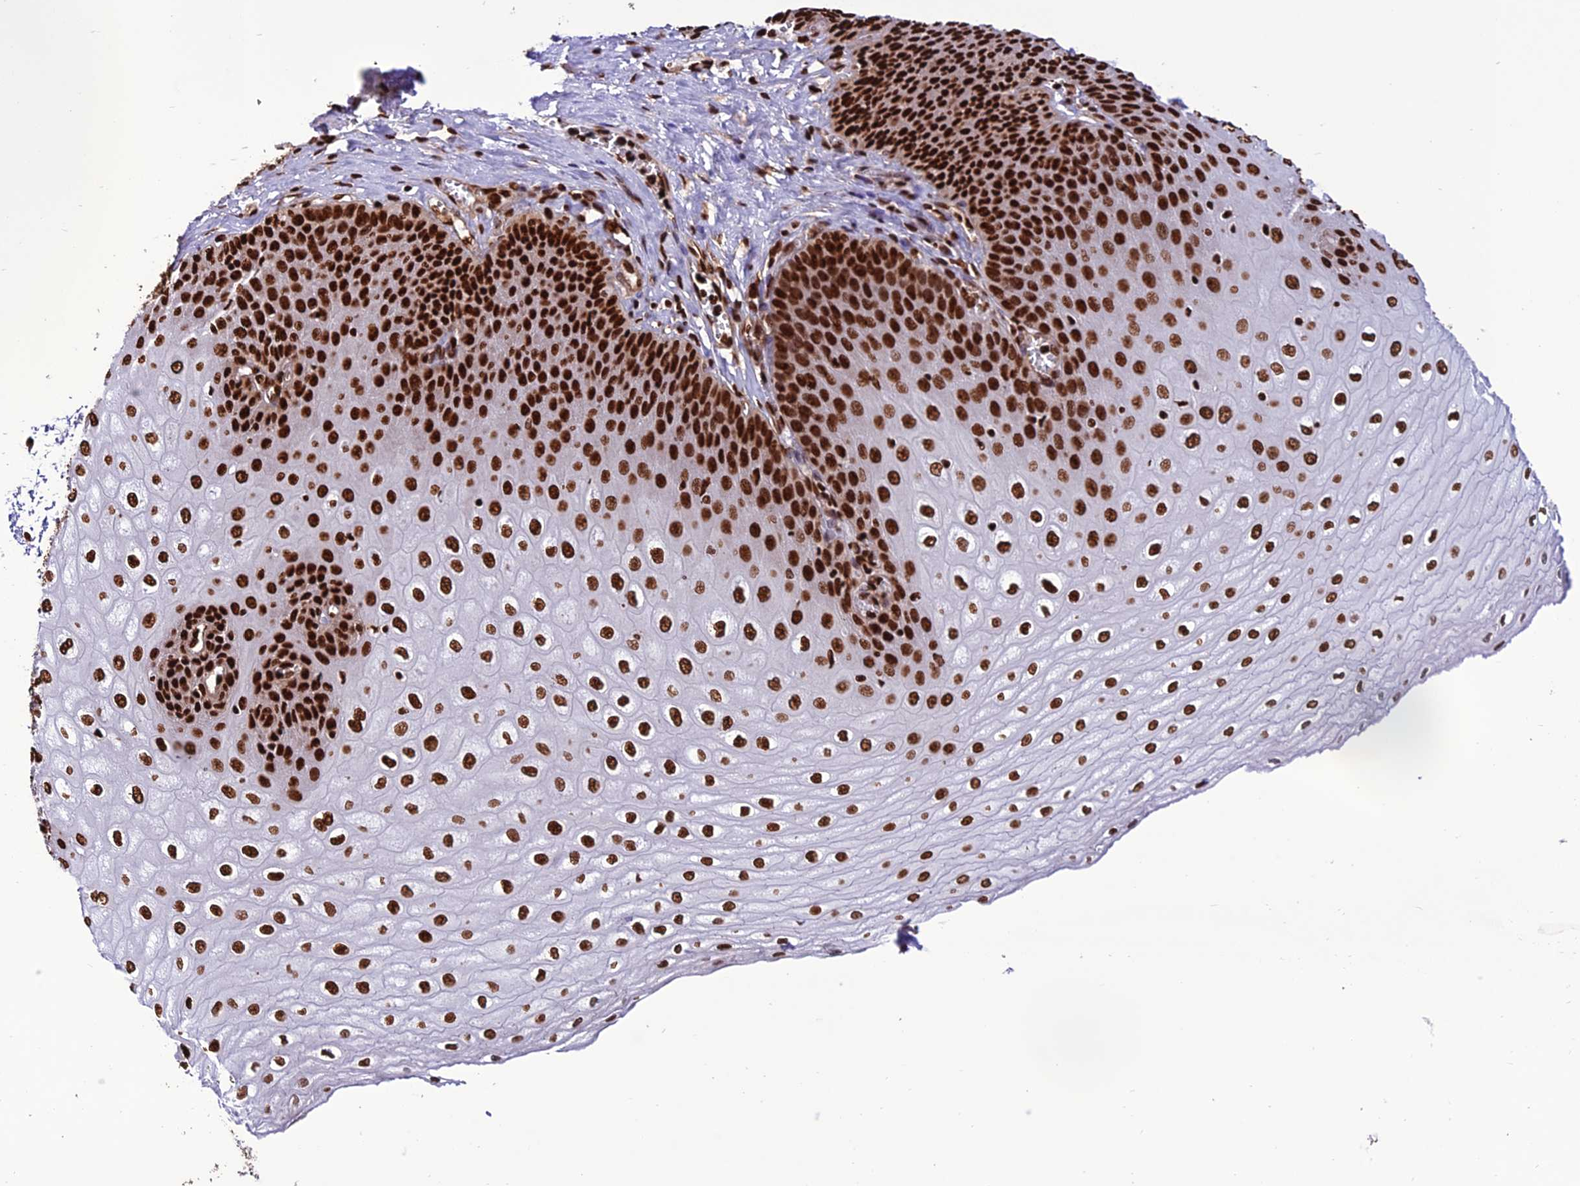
{"staining": {"intensity": "strong", "quantity": ">75%", "location": "nuclear"}, "tissue": "esophagus", "cell_type": "Squamous epithelial cells", "image_type": "normal", "snomed": [{"axis": "morphology", "description": "Normal tissue, NOS"}, {"axis": "topography", "description": "Esophagus"}], "caption": "An image of esophagus stained for a protein reveals strong nuclear brown staining in squamous epithelial cells.", "gene": "INO80E", "patient": {"sex": "male", "age": 60}}